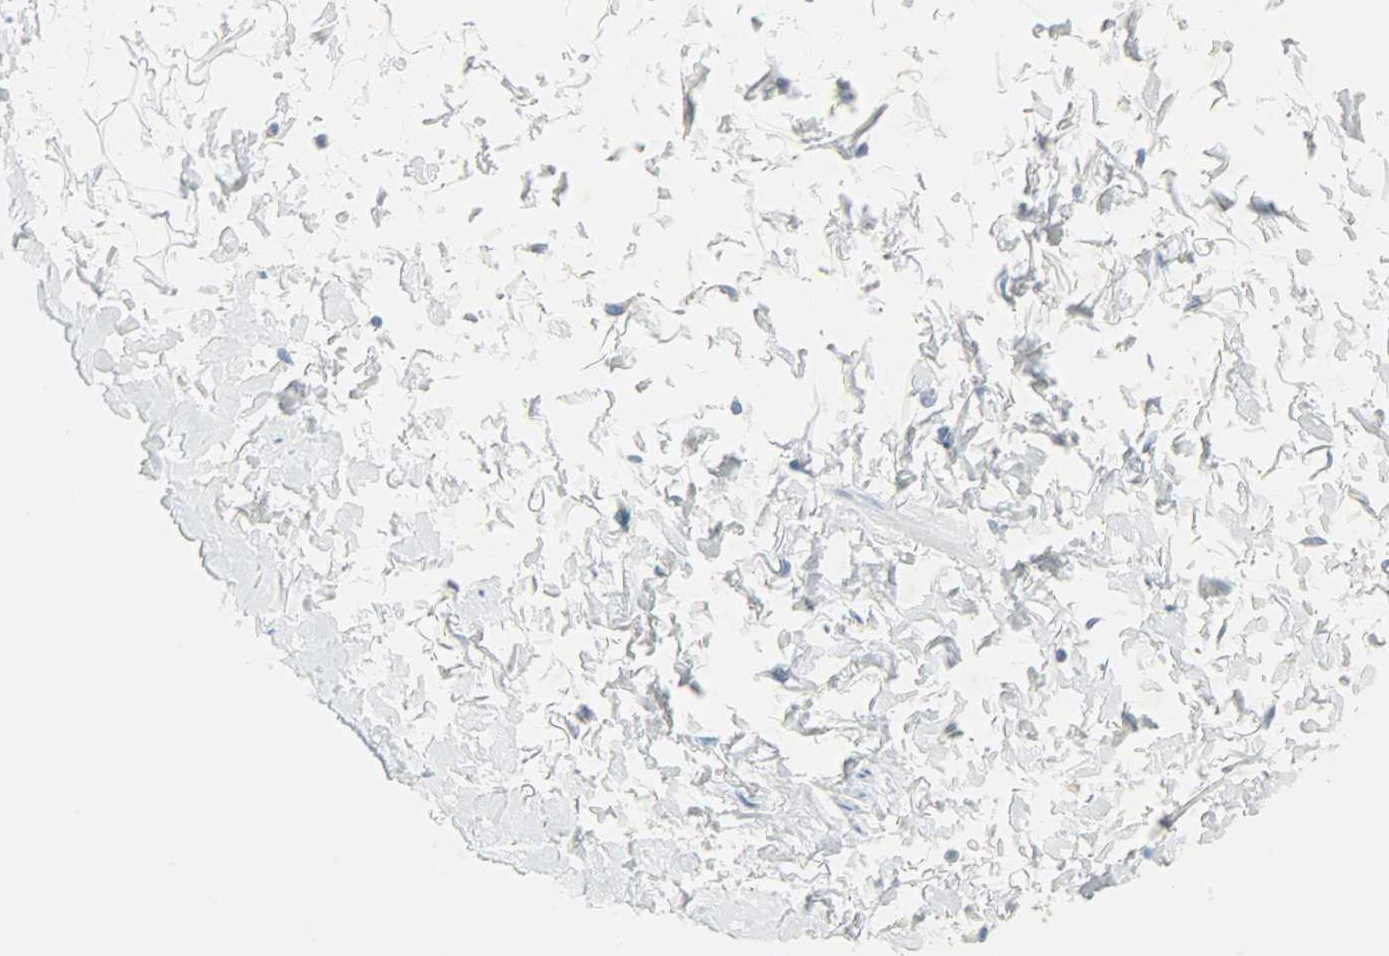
{"staining": {"intensity": "negative", "quantity": "none", "location": "none"}, "tissue": "adipose tissue", "cell_type": "Adipocytes", "image_type": "normal", "snomed": [{"axis": "morphology", "description": "Normal tissue, NOS"}, {"axis": "morphology", "description": "Inflammation, NOS"}, {"axis": "topography", "description": "Salivary gland"}, {"axis": "topography", "description": "Peripheral nerve tissue"}], "caption": "Adipose tissue stained for a protein using immunohistochemistry reveals no positivity adipocytes.", "gene": "PROM1", "patient": {"sex": "female", "age": 75}}